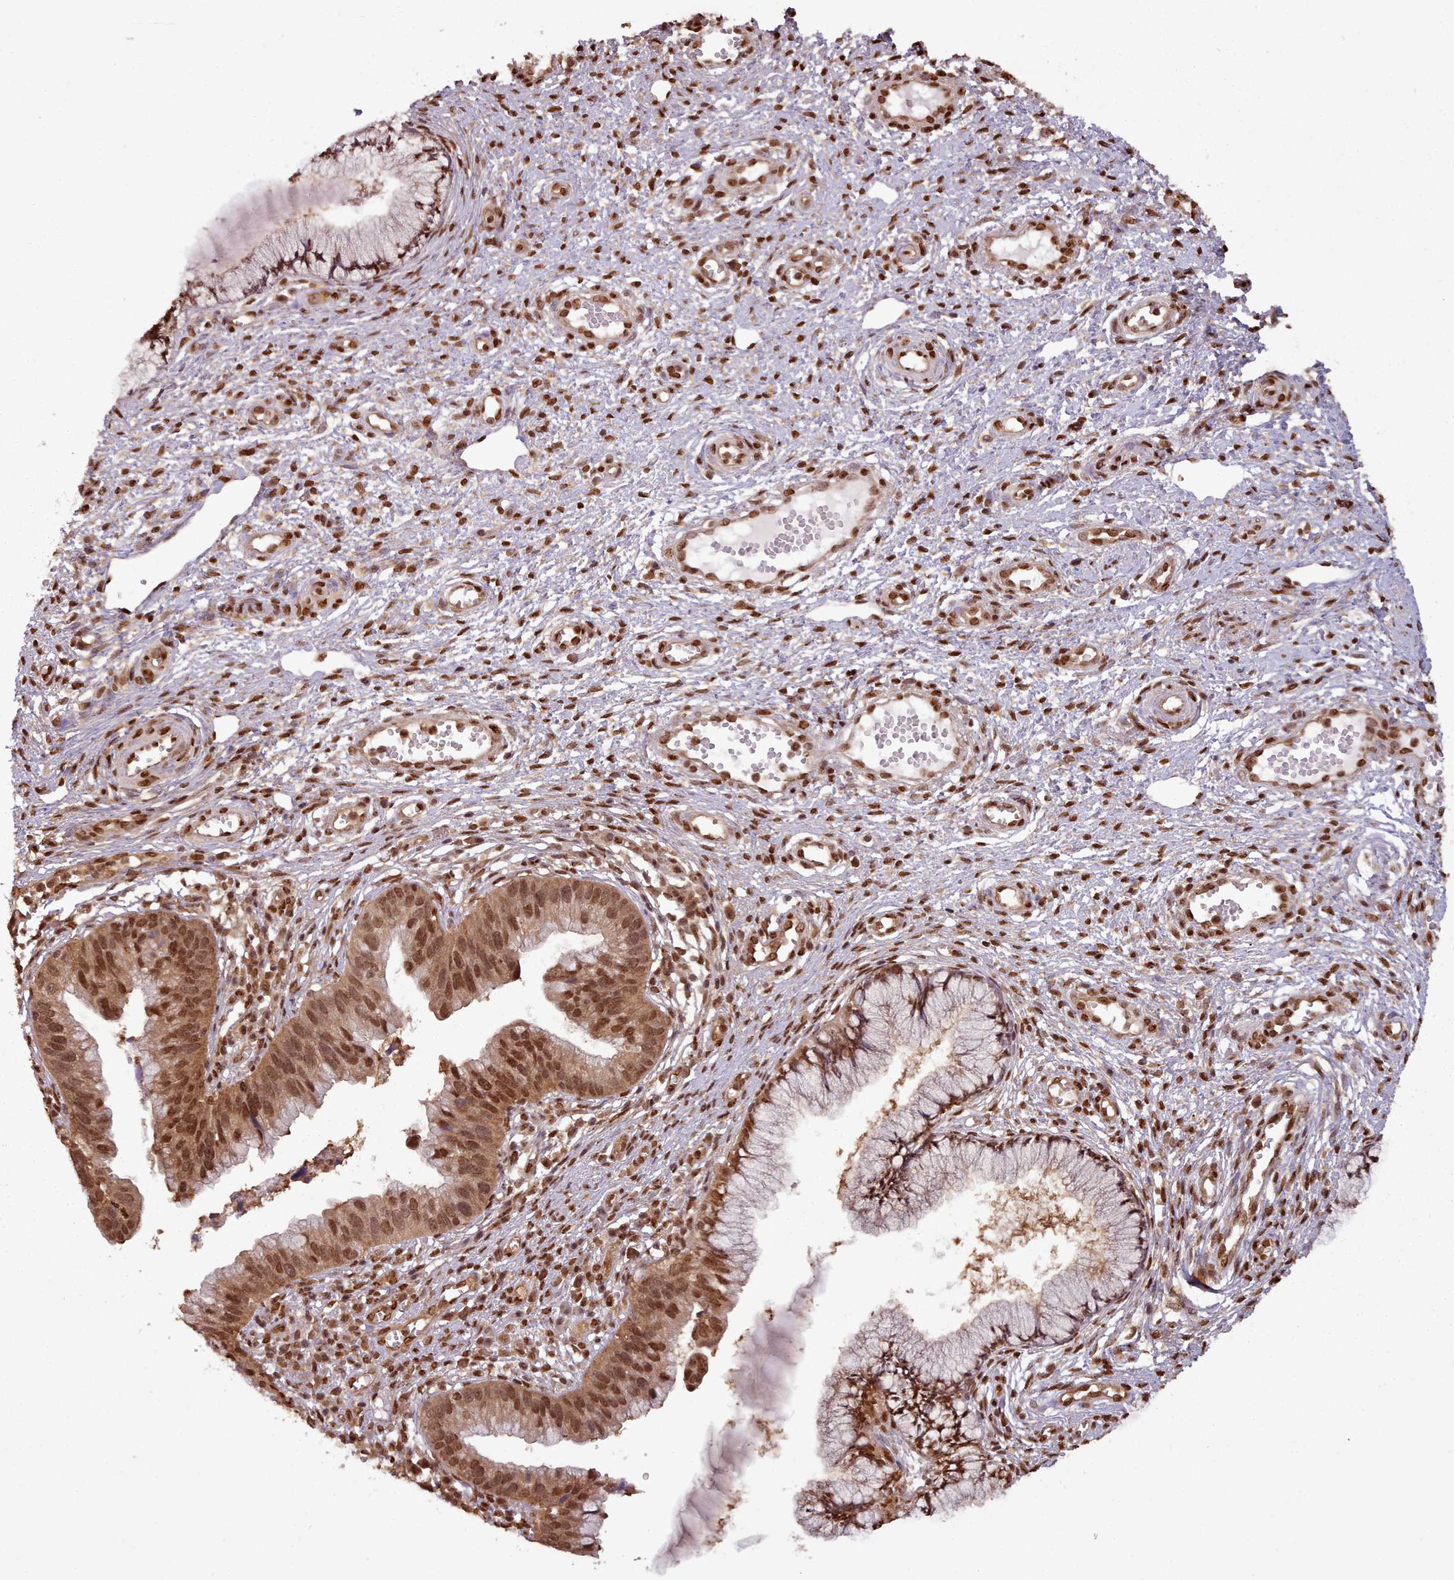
{"staining": {"intensity": "moderate", "quantity": ">75%", "location": "cytoplasmic/membranous,nuclear"}, "tissue": "cervical cancer", "cell_type": "Tumor cells", "image_type": "cancer", "snomed": [{"axis": "morphology", "description": "Adenocarcinoma, NOS"}, {"axis": "topography", "description": "Cervix"}], "caption": "Immunohistochemistry (IHC) photomicrograph of adenocarcinoma (cervical) stained for a protein (brown), which exhibits medium levels of moderate cytoplasmic/membranous and nuclear staining in about >75% of tumor cells.", "gene": "RPS27A", "patient": {"sex": "female", "age": 34}}